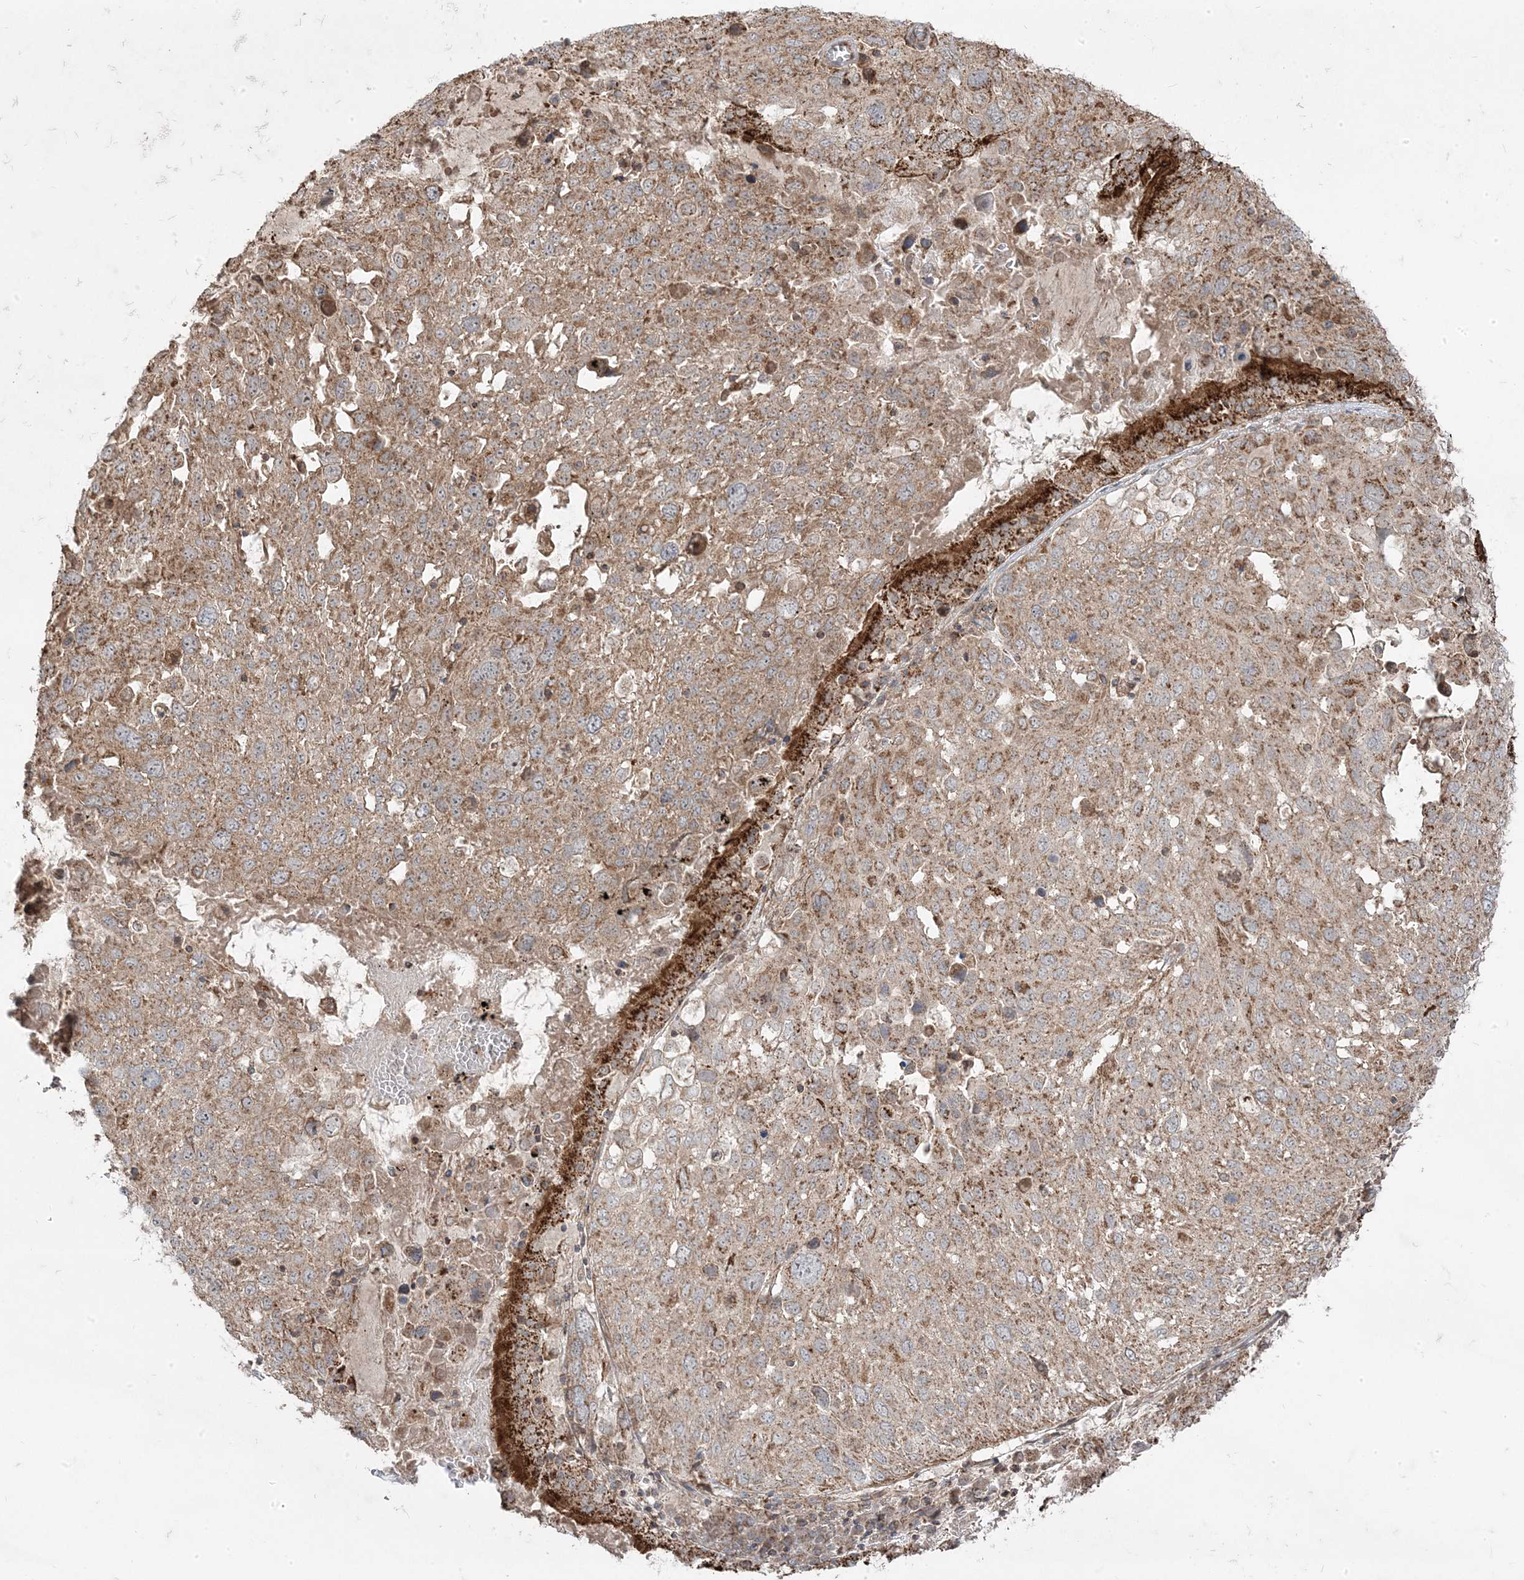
{"staining": {"intensity": "moderate", "quantity": ">75%", "location": "cytoplasmic/membranous"}, "tissue": "lung cancer", "cell_type": "Tumor cells", "image_type": "cancer", "snomed": [{"axis": "morphology", "description": "Squamous cell carcinoma, NOS"}, {"axis": "topography", "description": "Lung"}], "caption": "High-power microscopy captured an immunohistochemistry (IHC) micrograph of lung cancer (squamous cell carcinoma), revealing moderate cytoplasmic/membranous expression in about >75% of tumor cells.", "gene": "CLUAP1", "patient": {"sex": "male", "age": 65}}